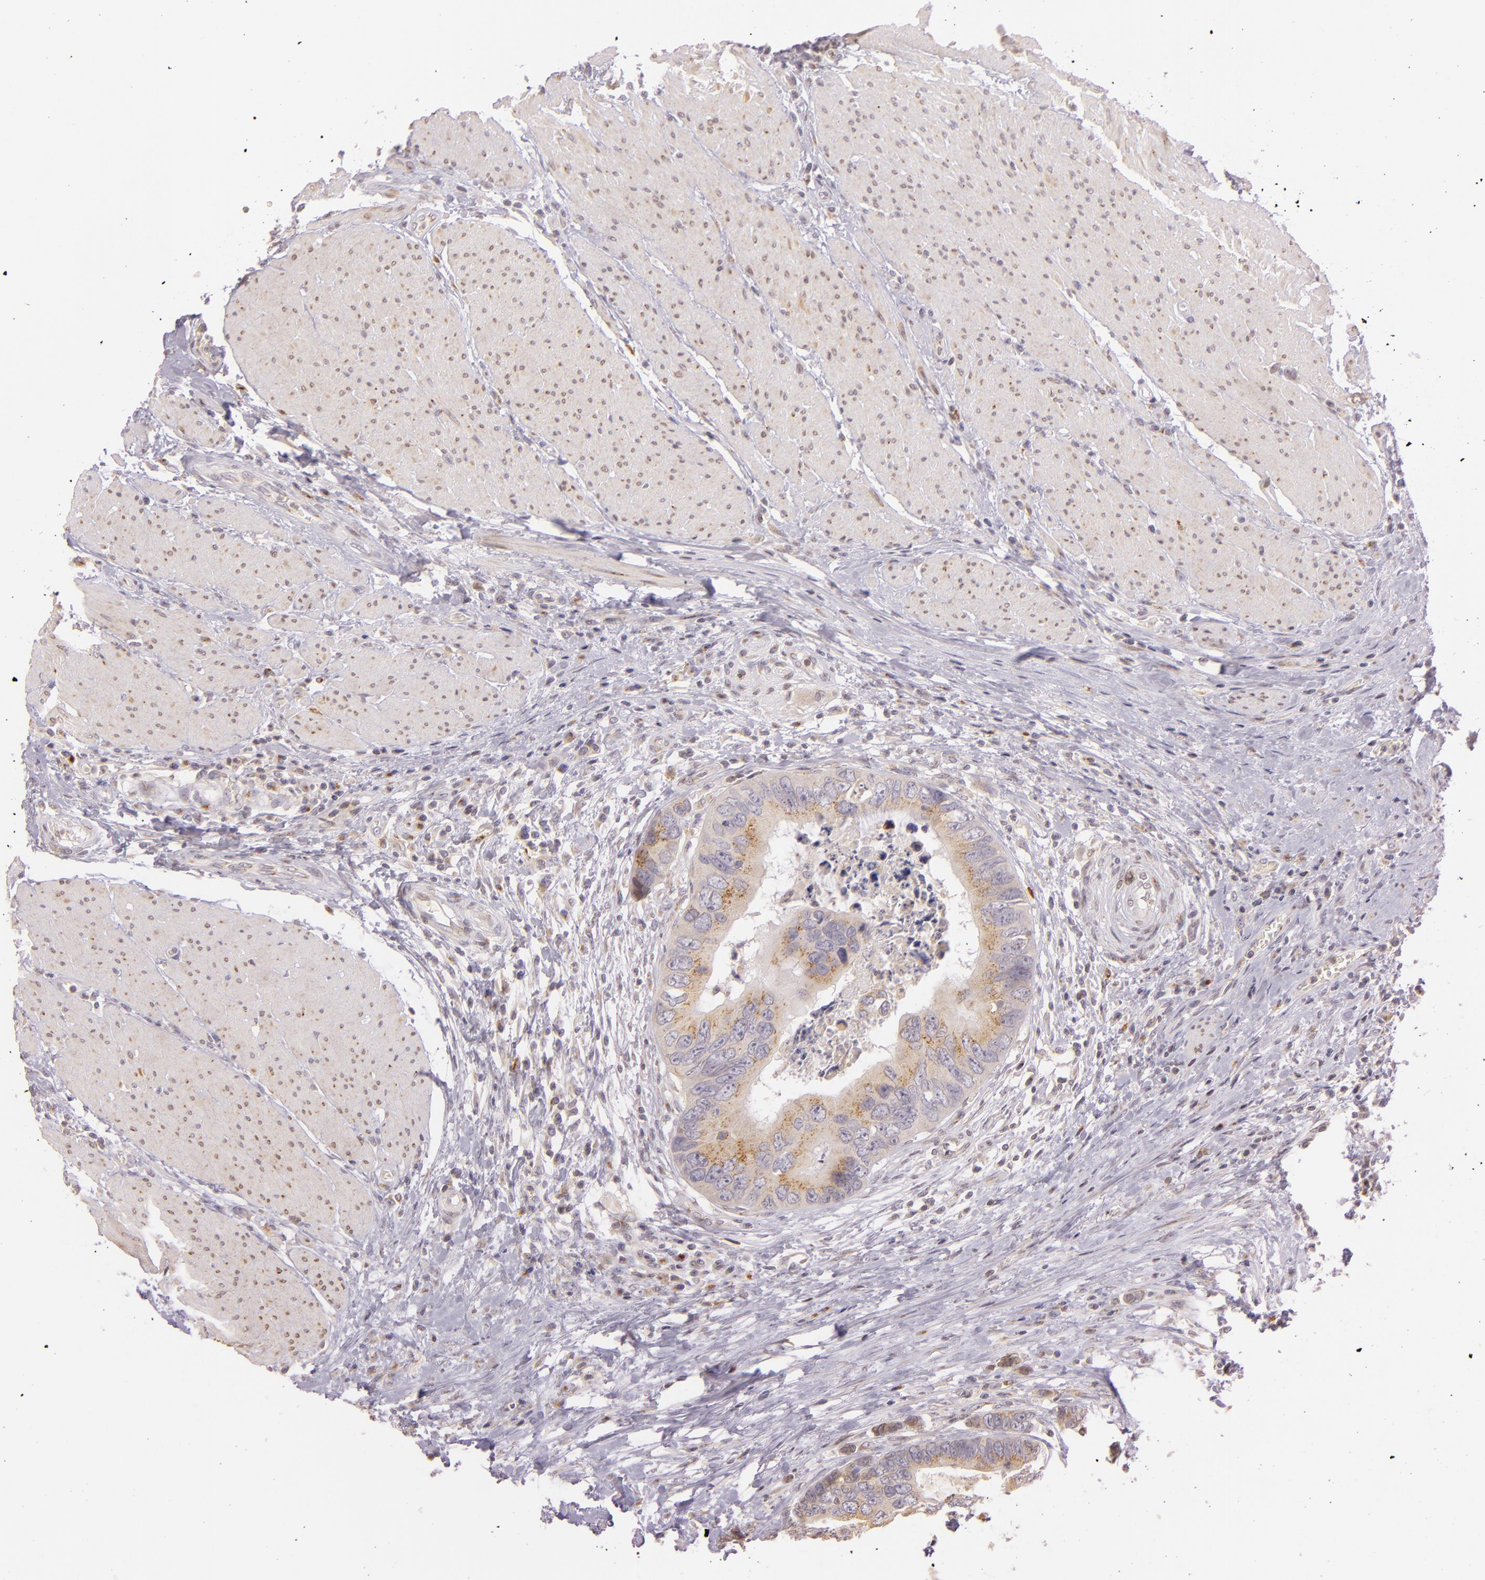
{"staining": {"intensity": "moderate", "quantity": ">75%", "location": "cytoplasmic/membranous"}, "tissue": "colorectal cancer", "cell_type": "Tumor cells", "image_type": "cancer", "snomed": [{"axis": "morphology", "description": "Adenocarcinoma, NOS"}, {"axis": "topography", "description": "Rectum"}], "caption": "The image displays a brown stain indicating the presence of a protein in the cytoplasmic/membranous of tumor cells in colorectal cancer.", "gene": "LGMN", "patient": {"sex": "female", "age": 67}}